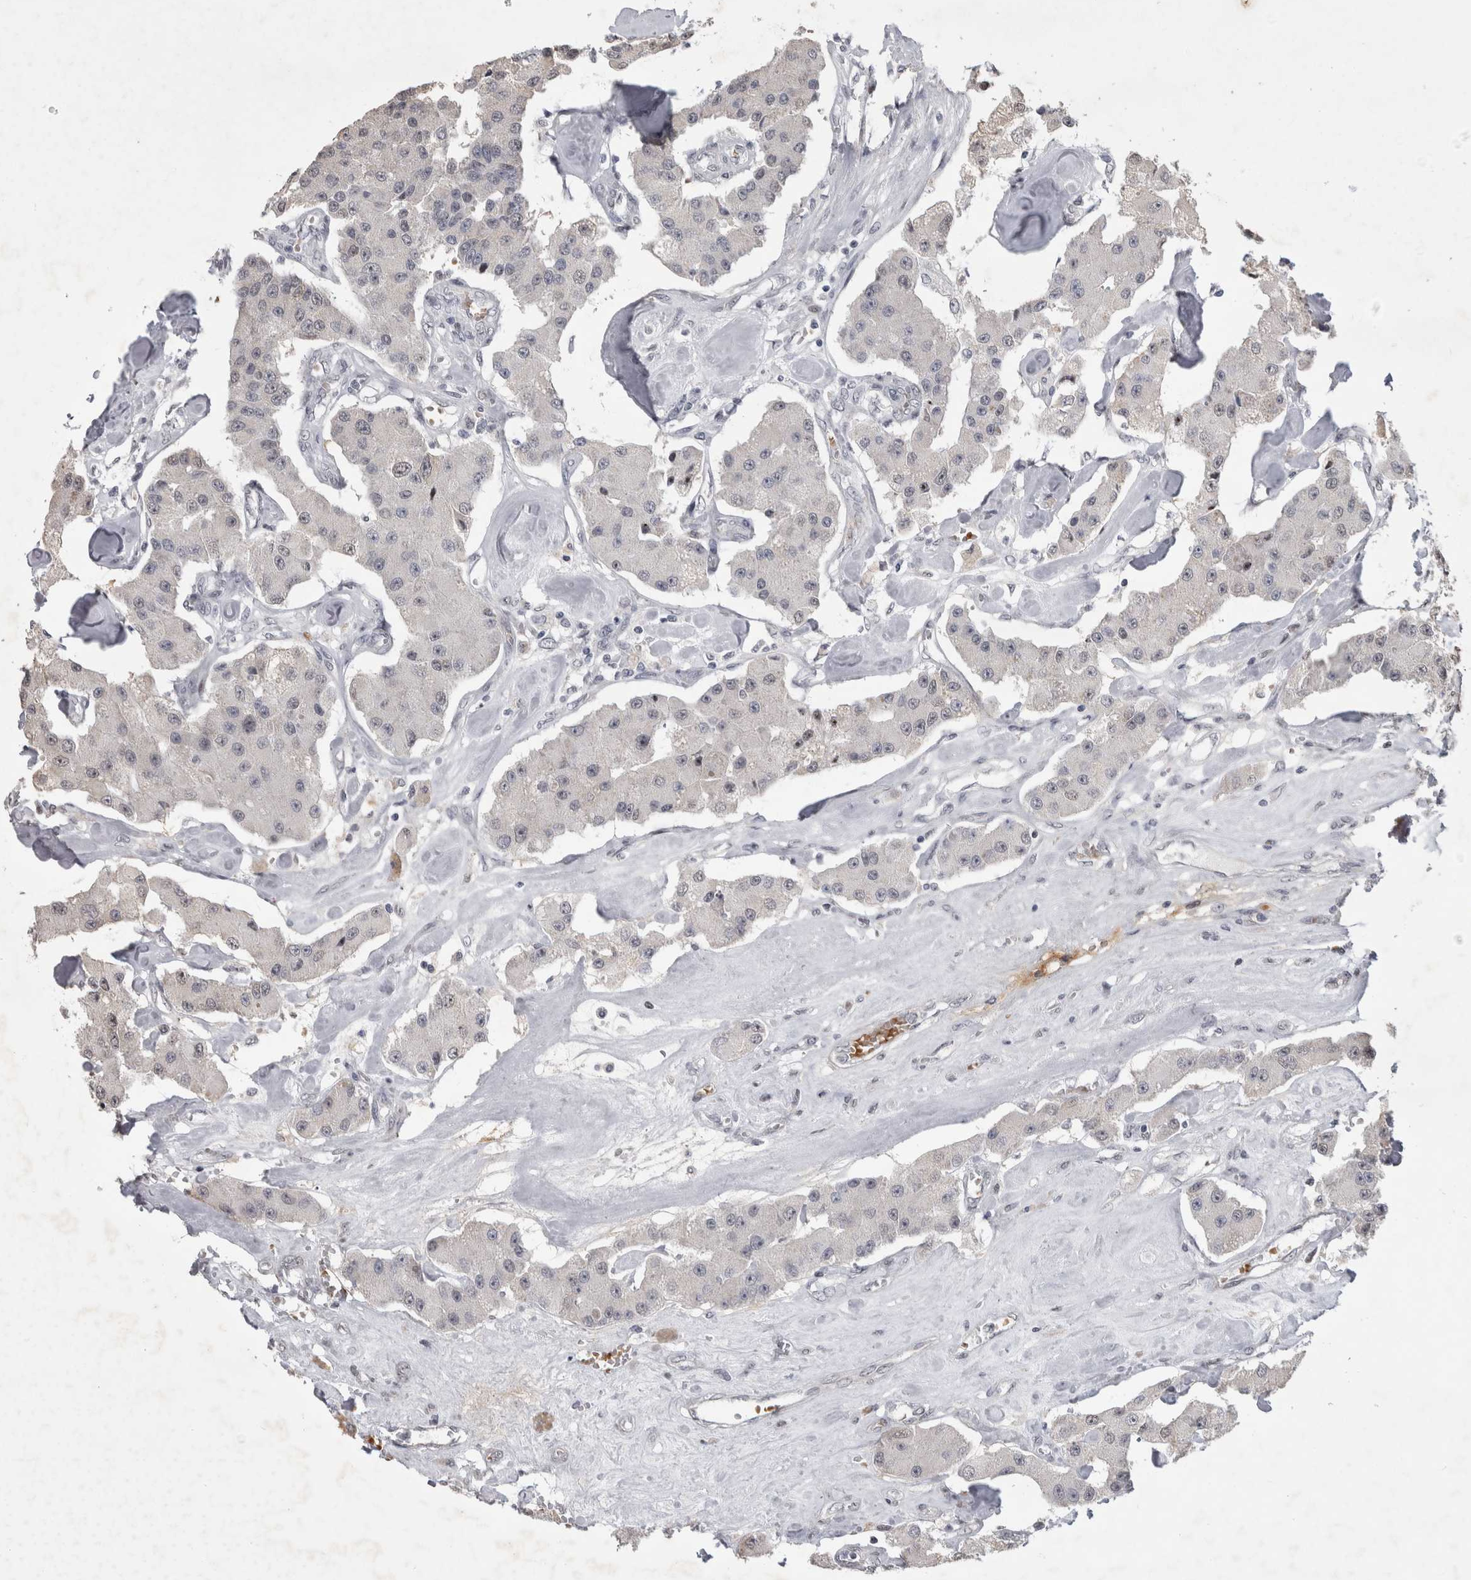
{"staining": {"intensity": "negative", "quantity": "none", "location": "none"}, "tissue": "carcinoid", "cell_type": "Tumor cells", "image_type": "cancer", "snomed": [{"axis": "morphology", "description": "Carcinoid, malignant, NOS"}, {"axis": "topography", "description": "Pancreas"}], "caption": "Immunohistochemistry (IHC) of human malignant carcinoid shows no expression in tumor cells.", "gene": "IFI44", "patient": {"sex": "male", "age": 41}}